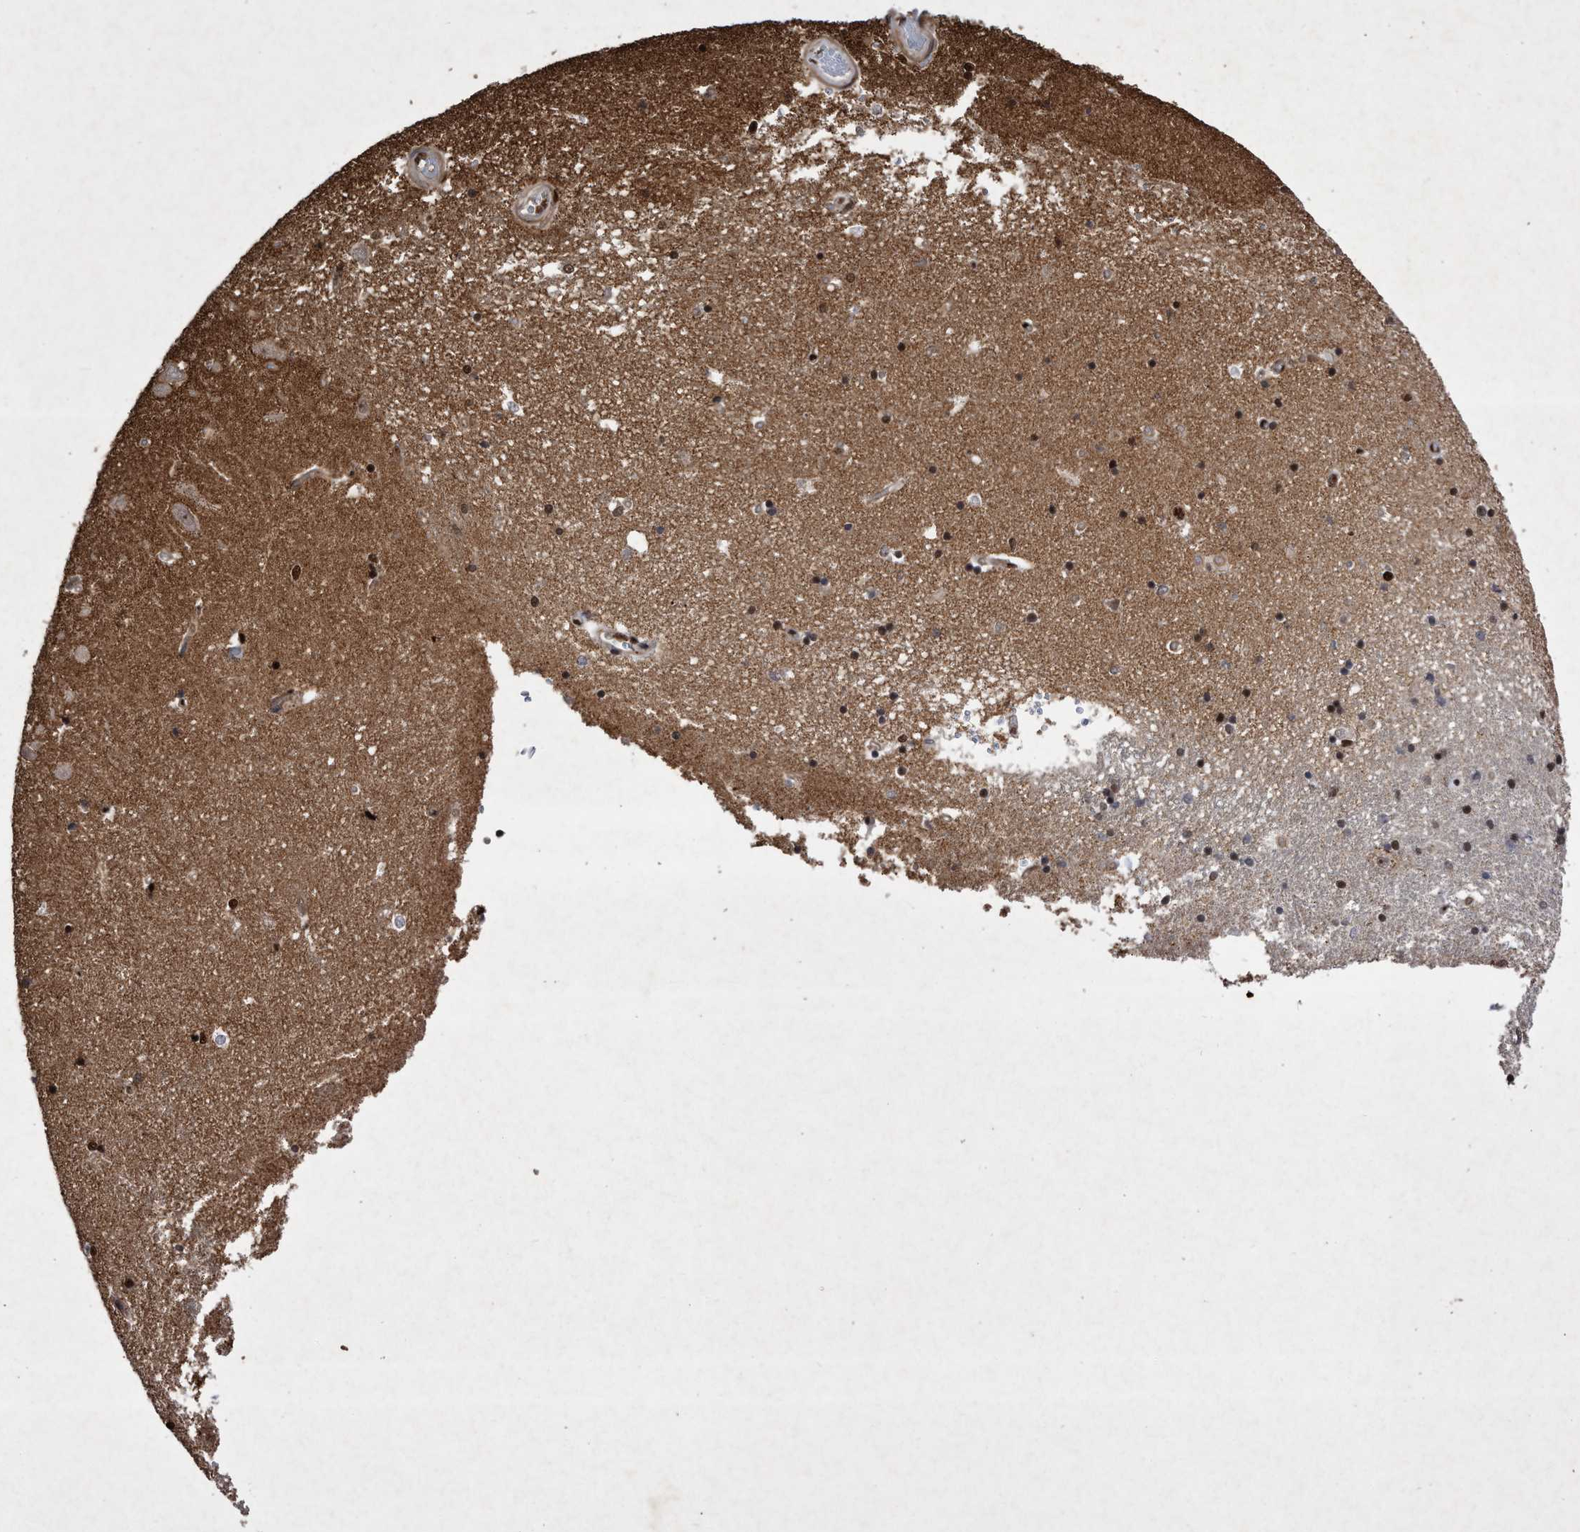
{"staining": {"intensity": "moderate", "quantity": "25%-75%", "location": "nuclear"}, "tissue": "hippocampus", "cell_type": "Glial cells", "image_type": "normal", "snomed": [{"axis": "morphology", "description": "Normal tissue, NOS"}, {"axis": "topography", "description": "Hippocampus"}], "caption": "Immunohistochemistry (DAB (3,3'-diaminobenzidine)) staining of benign human hippocampus demonstrates moderate nuclear protein staining in about 25%-75% of glial cells.", "gene": "RAD23B", "patient": {"sex": "male", "age": 45}}